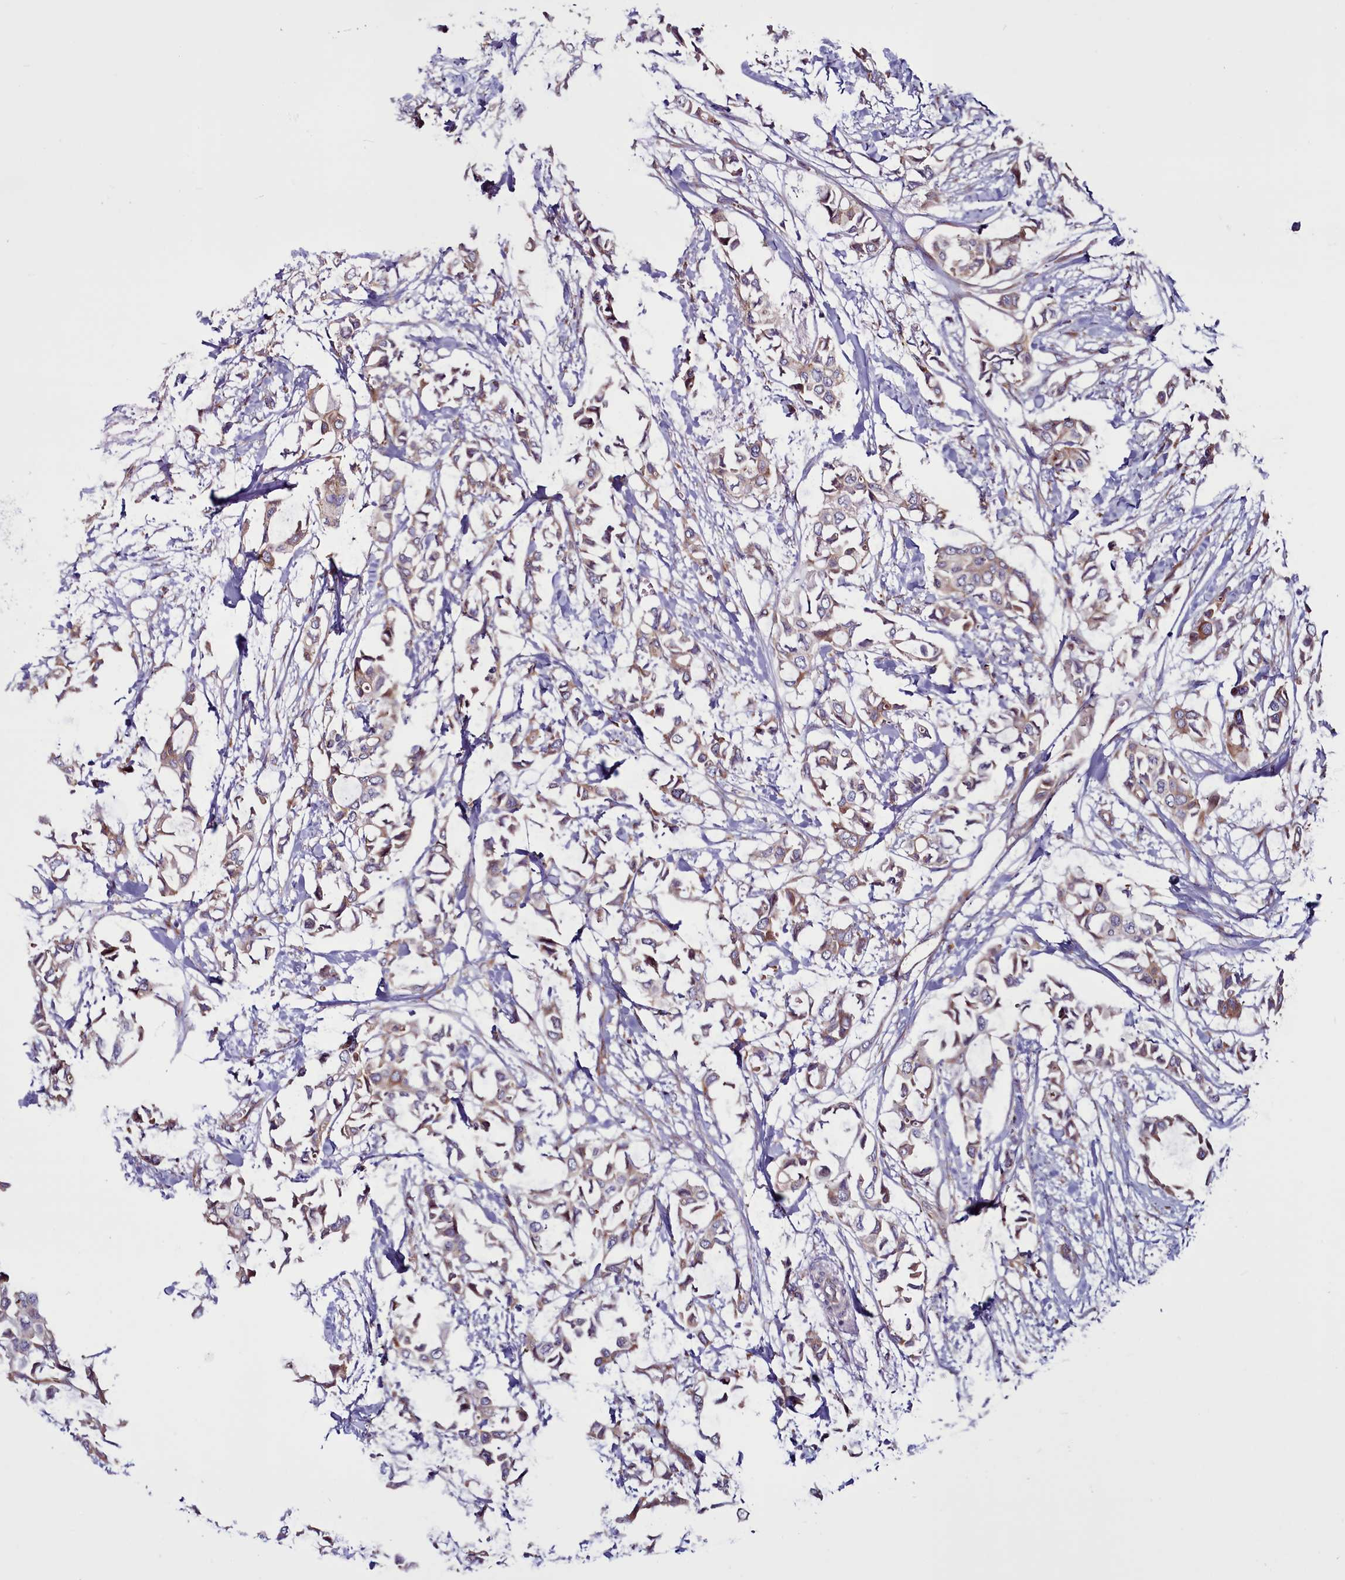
{"staining": {"intensity": "moderate", "quantity": ">75%", "location": "cytoplasmic/membranous"}, "tissue": "breast cancer", "cell_type": "Tumor cells", "image_type": "cancer", "snomed": [{"axis": "morphology", "description": "Duct carcinoma"}, {"axis": "topography", "description": "Breast"}], "caption": "A histopathology image showing moderate cytoplasmic/membranous expression in approximately >75% of tumor cells in breast cancer, as visualized by brown immunohistochemical staining.", "gene": "MCRIP1", "patient": {"sex": "female", "age": 41}}